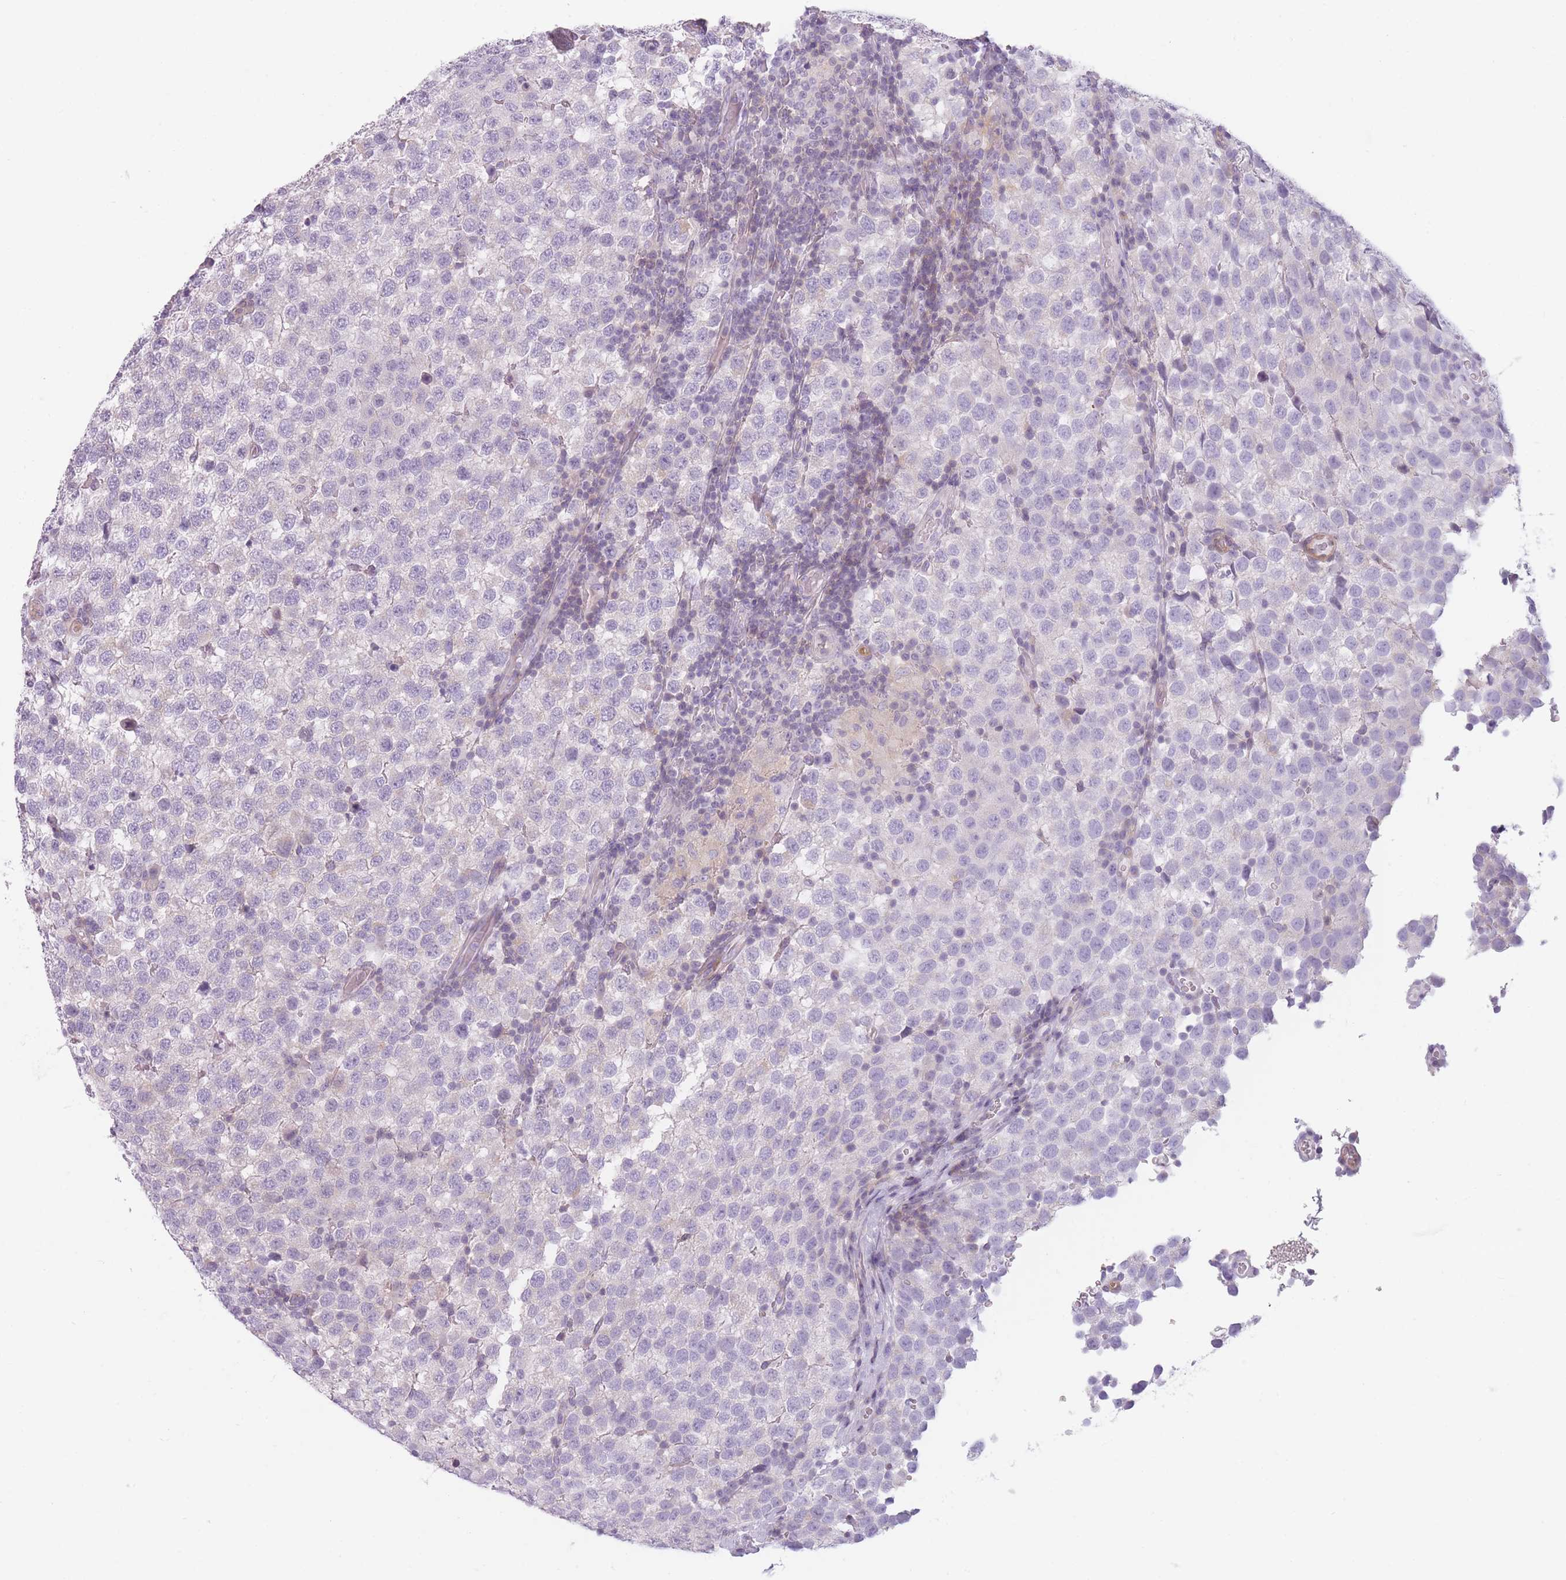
{"staining": {"intensity": "negative", "quantity": "none", "location": "none"}, "tissue": "testis cancer", "cell_type": "Tumor cells", "image_type": "cancer", "snomed": [{"axis": "morphology", "description": "Seminoma, NOS"}, {"axis": "topography", "description": "Testis"}], "caption": "Immunohistochemistry (IHC) histopathology image of neoplastic tissue: human seminoma (testis) stained with DAB (3,3'-diaminobenzidine) displays no significant protein expression in tumor cells.", "gene": "GGT1", "patient": {"sex": "male", "age": 34}}